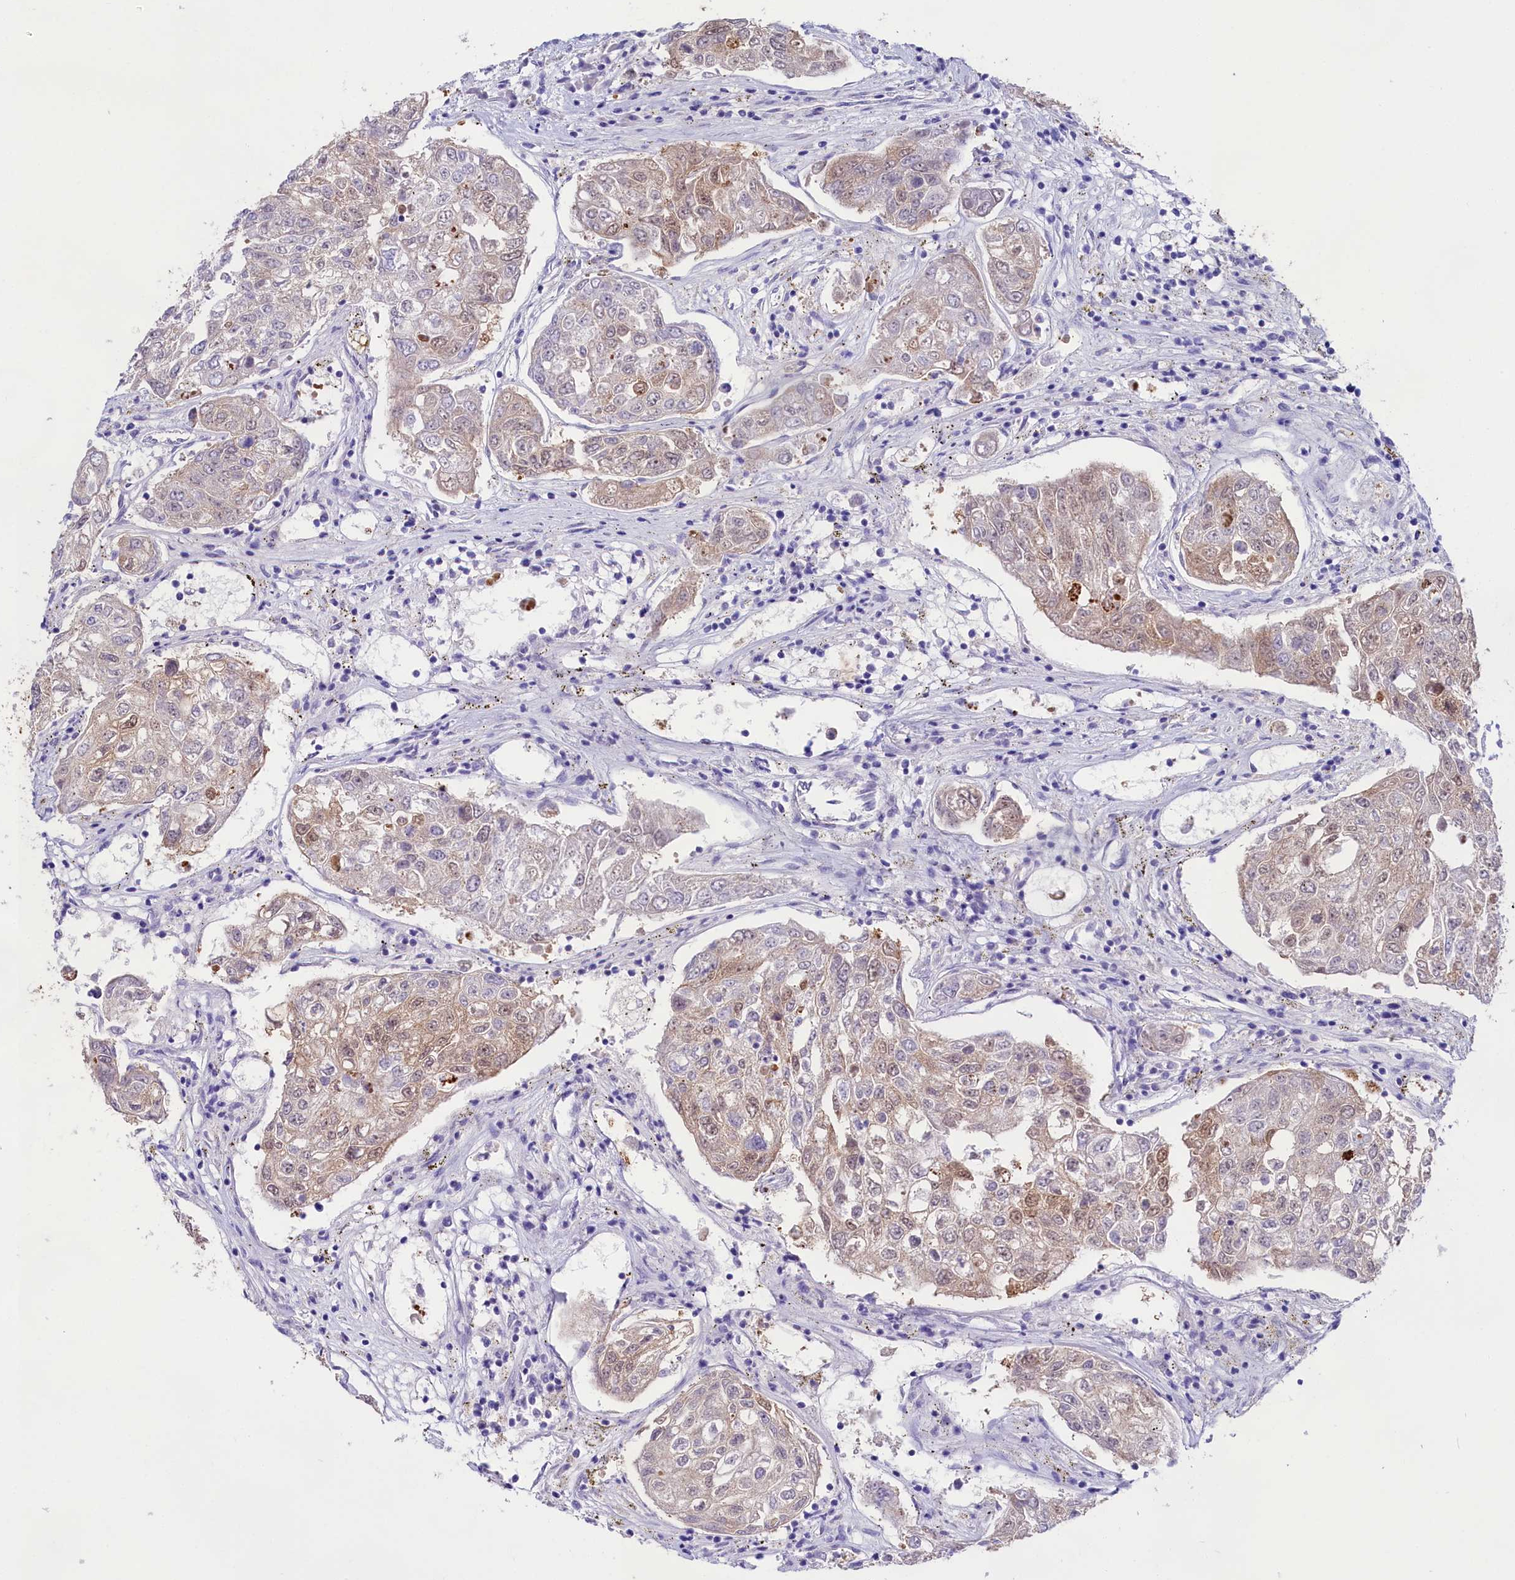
{"staining": {"intensity": "weak", "quantity": "25%-75%", "location": "cytoplasmic/membranous,nuclear"}, "tissue": "urothelial cancer", "cell_type": "Tumor cells", "image_type": "cancer", "snomed": [{"axis": "morphology", "description": "Urothelial carcinoma, High grade"}, {"axis": "topography", "description": "Lymph node"}, {"axis": "topography", "description": "Urinary bladder"}], "caption": "A histopathology image of urothelial cancer stained for a protein shows weak cytoplasmic/membranous and nuclear brown staining in tumor cells. (brown staining indicates protein expression, while blue staining denotes nuclei).", "gene": "SULT2A1", "patient": {"sex": "male", "age": 51}}